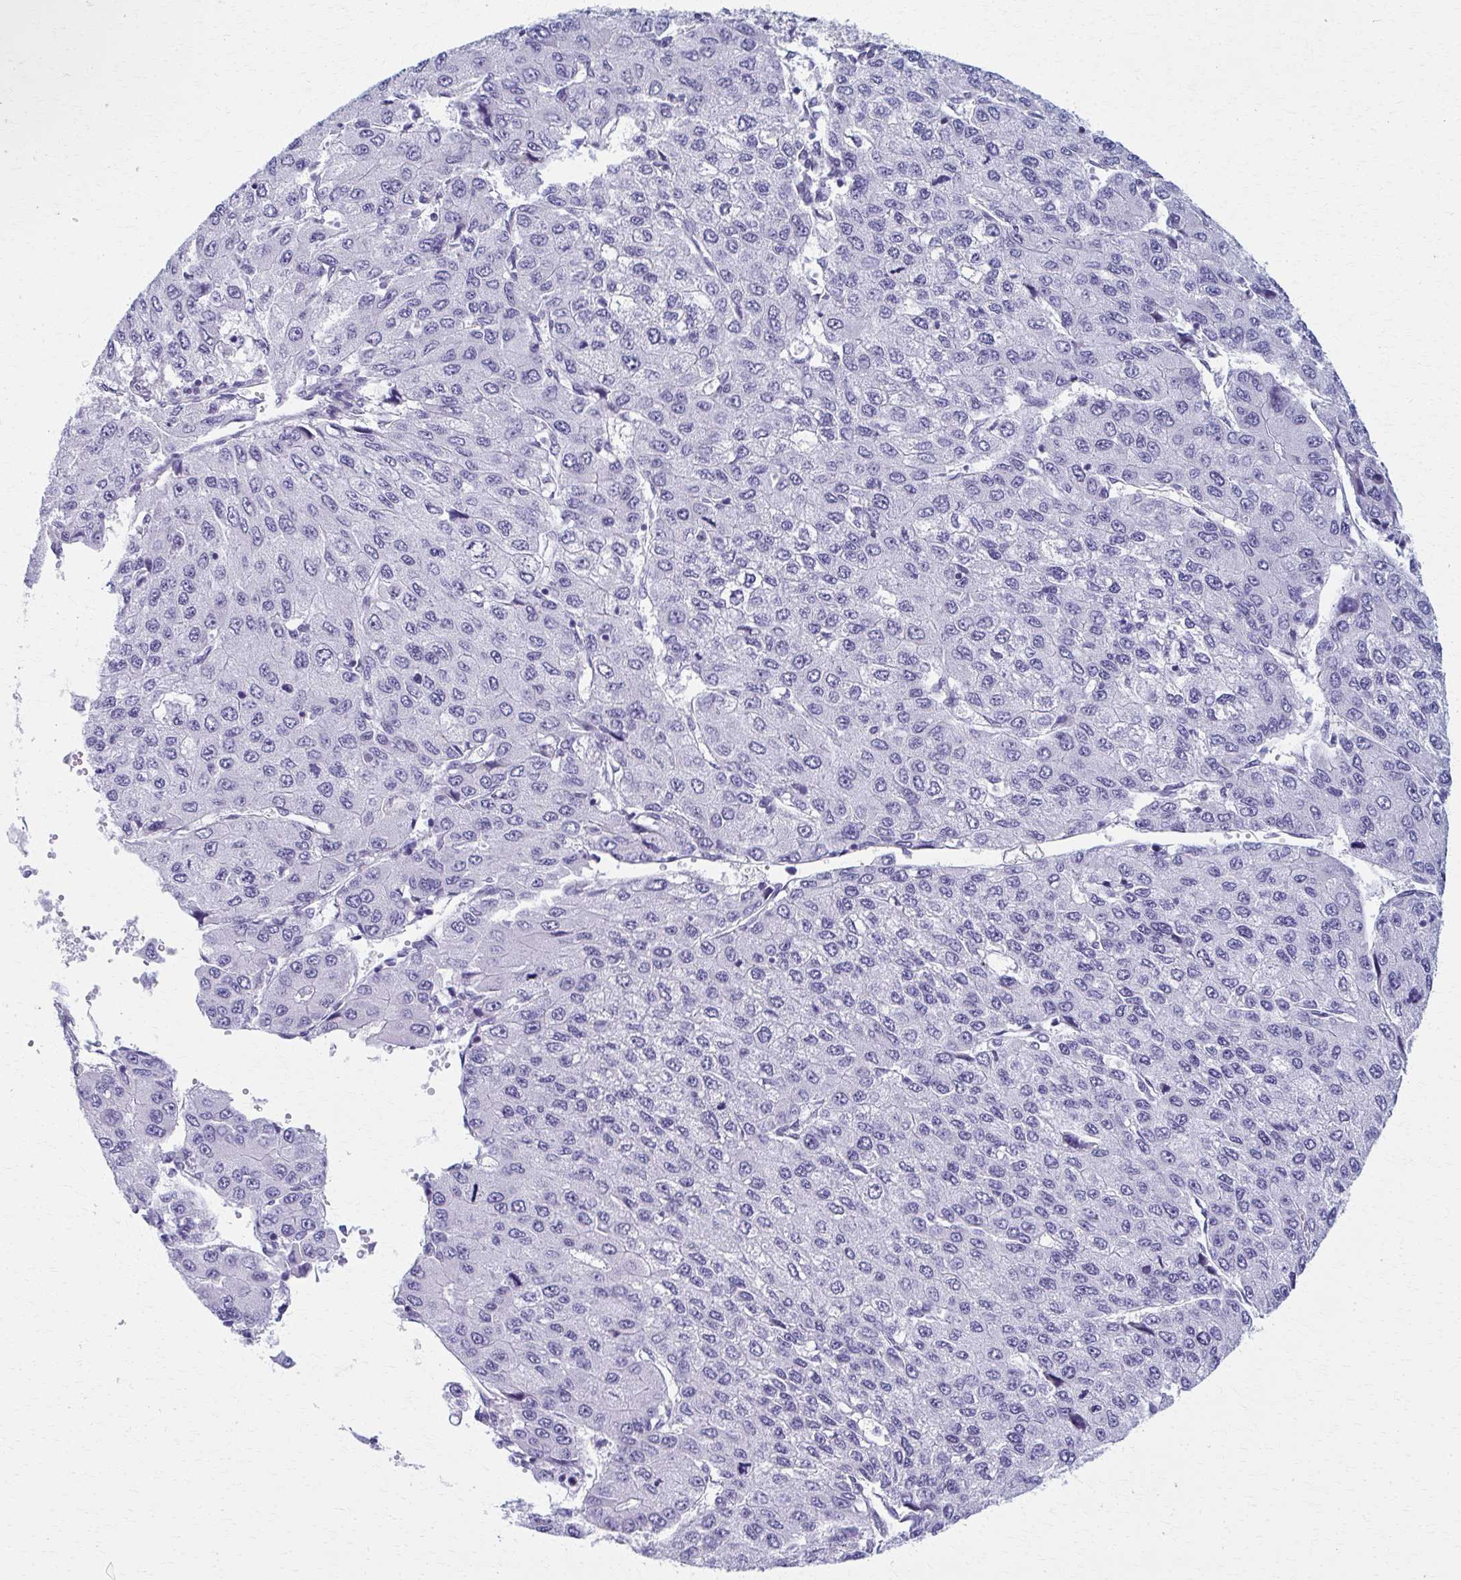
{"staining": {"intensity": "negative", "quantity": "none", "location": "none"}, "tissue": "liver cancer", "cell_type": "Tumor cells", "image_type": "cancer", "snomed": [{"axis": "morphology", "description": "Carcinoma, Hepatocellular, NOS"}, {"axis": "topography", "description": "Liver"}], "caption": "This histopathology image is of liver hepatocellular carcinoma stained with immunohistochemistry to label a protein in brown with the nuclei are counter-stained blue. There is no expression in tumor cells. Nuclei are stained in blue.", "gene": "SCLY", "patient": {"sex": "female", "age": 66}}